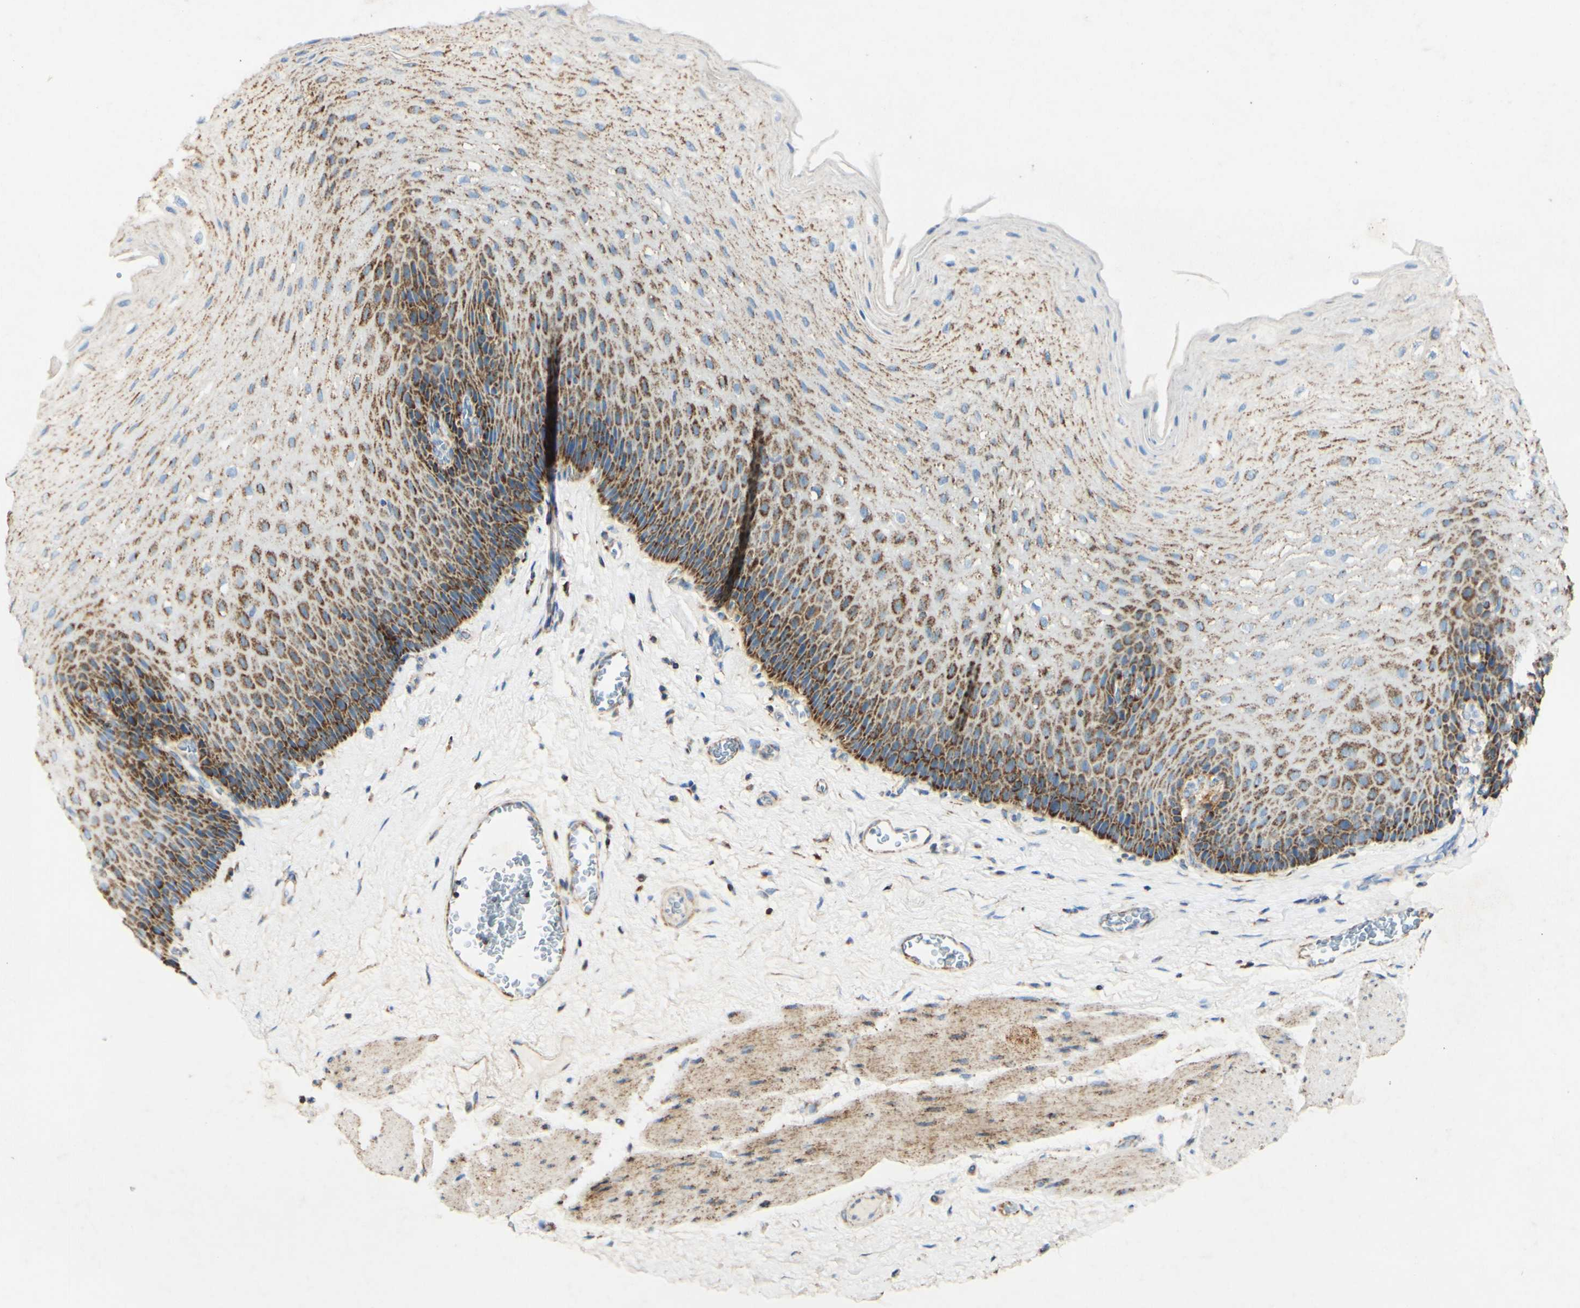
{"staining": {"intensity": "strong", "quantity": "25%-75%", "location": "cytoplasmic/membranous"}, "tissue": "esophagus", "cell_type": "Squamous epithelial cells", "image_type": "normal", "snomed": [{"axis": "morphology", "description": "Normal tissue, NOS"}, {"axis": "topography", "description": "Esophagus"}], "caption": "Immunohistochemistry (IHC) (DAB) staining of unremarkable esophagus exhibits strong cytoplasmic/membranous protein expression in about 25%-75% of squamous epithelial cells. The staining is performed using DAB (3,3'-diaminobenzidine) brown chromogen to label protein expression. The nuclei are counter-stained blue using hematoxylin.", "gene": "OXCT1", "patient": {"sex": "female", "age": 72}}